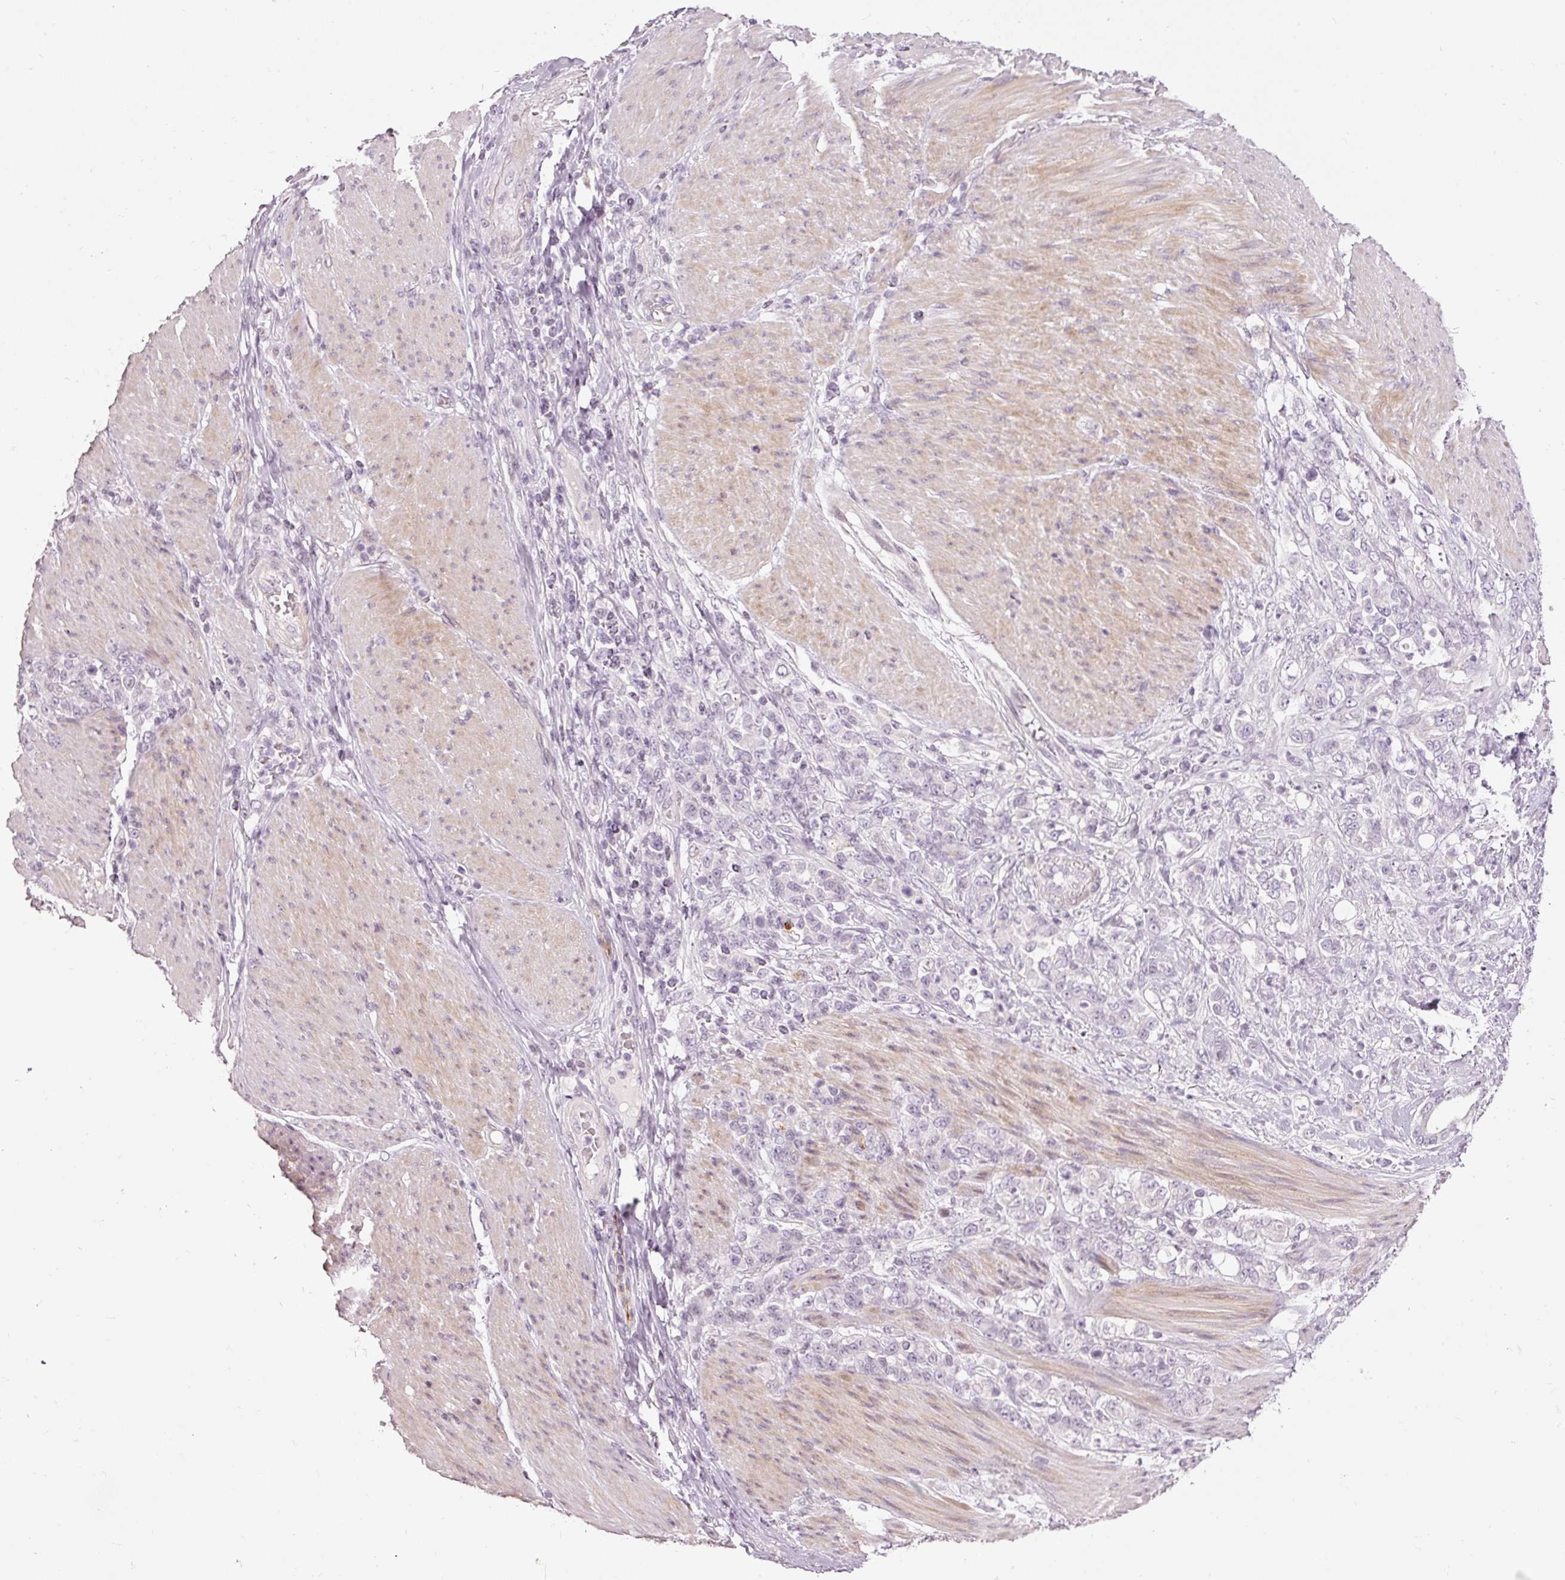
{"staining": {"intensity": "negative", "quantity": "none", "location": "none"}, "tissue": "stomach cancer", "cell_type": "Tumor cells", "image_type": "cancer", "snomed": [{"axis": "morphology", "description": "Adenocarcinoma, NOS"}, {"axis": "topography", "description": "Stomach"}], "caption": "There is no significant expression in tumor cells of stomach cancer. Nuclei are stained in blue.", "gene": "NRDE2", "patient": {"sex": "female", "age": 79}}